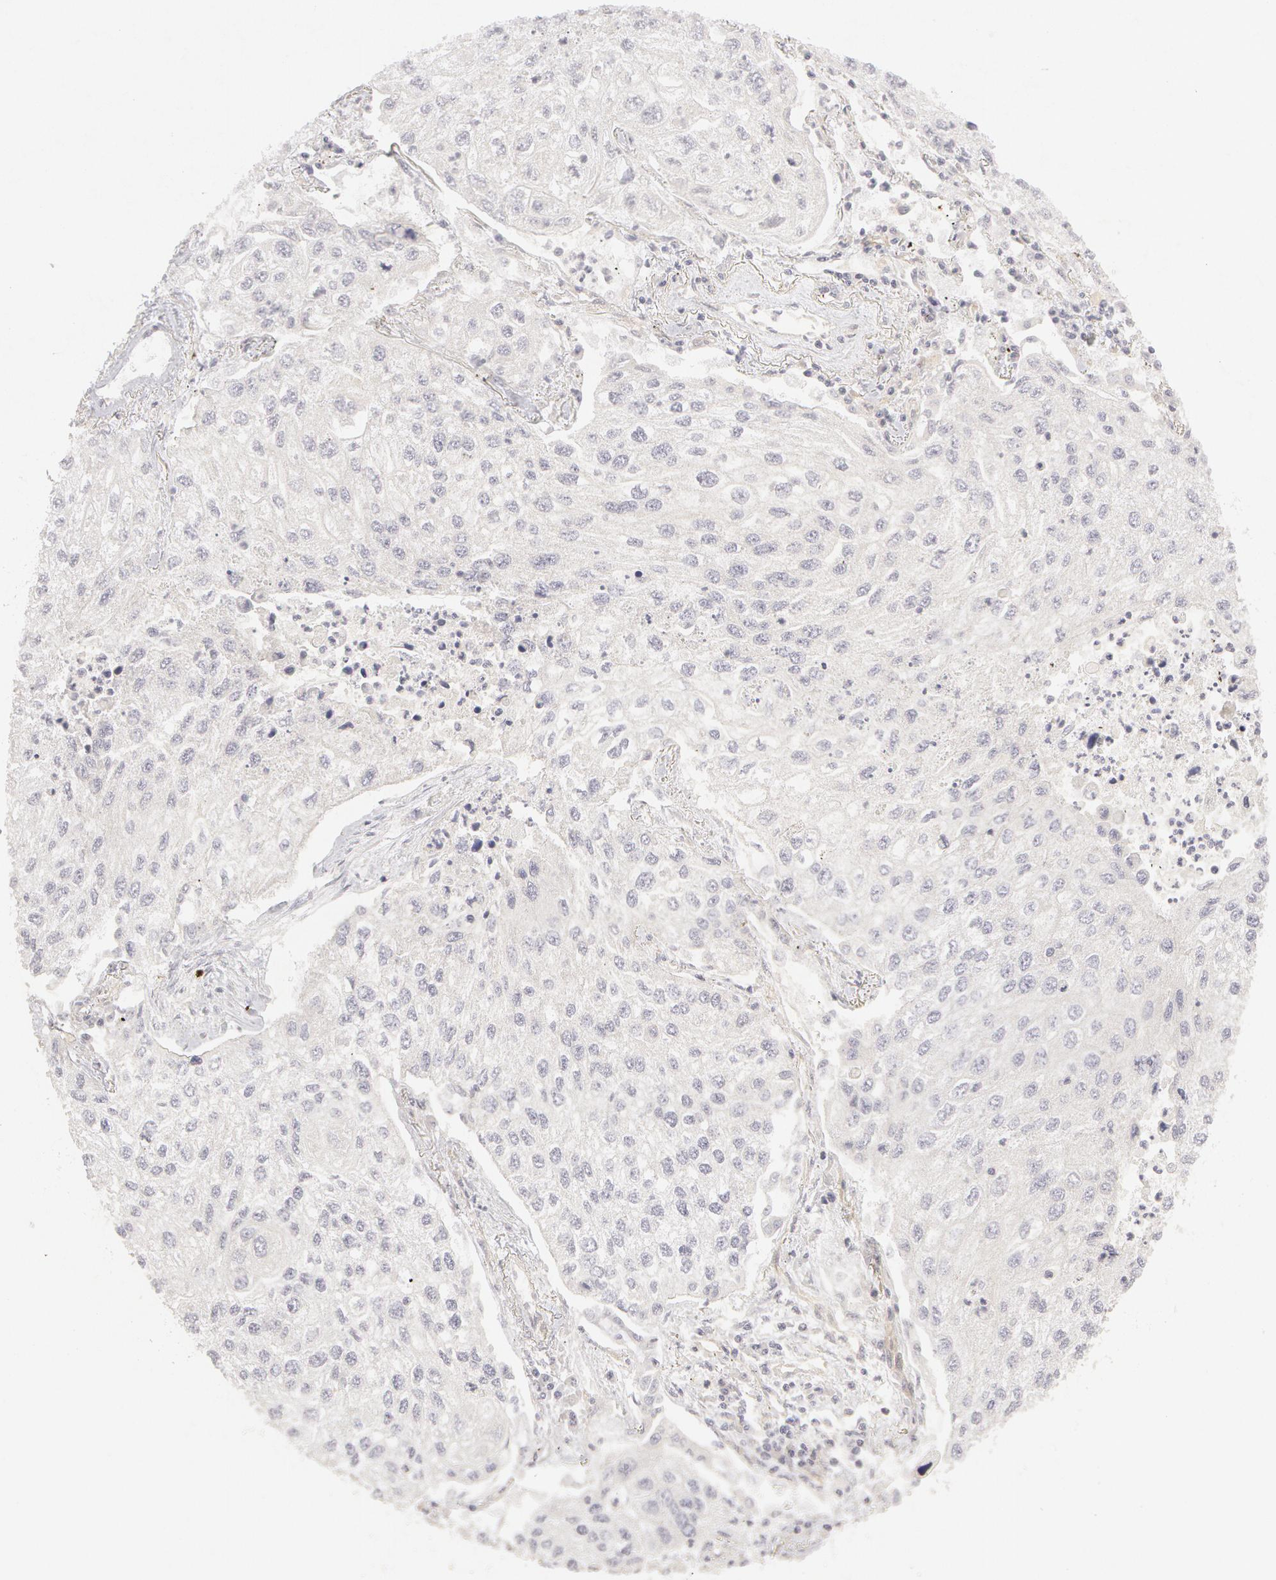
{"staining": {"intensity": "negative", "quantity": "none", "location": "none"}, "tissue": "lung cancer", "cell_type": "Tumor cells", "image_type": "cancer", "snomed": [{"axis": "morphology", "description": "Squamous cell carcinoma, NOS"}, {"axis": "topography", "description": "Lung"}], "caption": "DAB immunohistochemical staining of human lung cancer demonstrates no significant staining in tumor cells. Nuclei are stained in blue.", "gene": "ABCB1", "patient": {"sex": "male", "age": 75}}